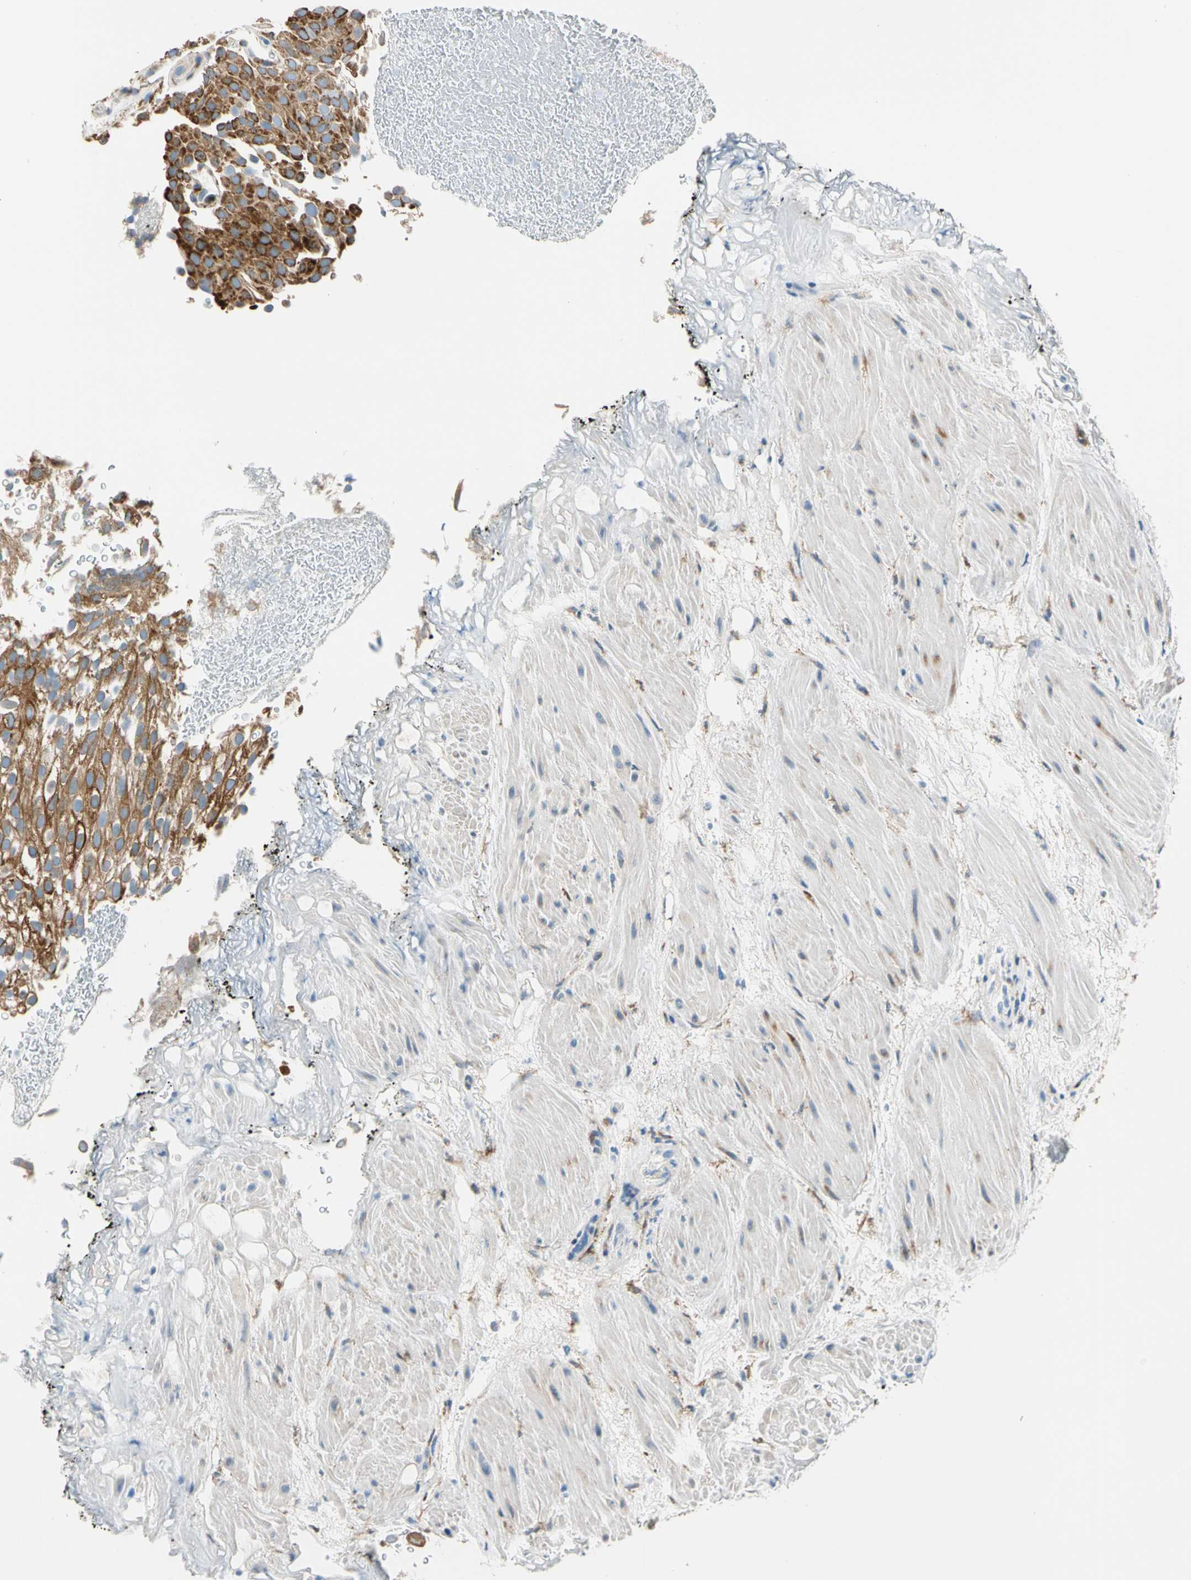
{"staining": {"intensity": "moderate", "quantity": ">75%", "location": "cytoplasmic/membranous"}, "tissue": "urothelial cancer", "cell_type": "Tumor cells", "image_type": "cancer", "snomed": [{"axis": "morphology", "description": "Urothelial carcinoma, Low grade"}, {"axis": "topography", "description": "Urinary bladder"}], "caption": "Moderate cytoplasmic/membranous staining is appreciated in about >75% of tumor cells in urothelial cancer. (Brightfield microscopy of DAB IHC at high magnification).", "gene": "LRPAP1", "patient": {"sex": "male", "age": 78}}